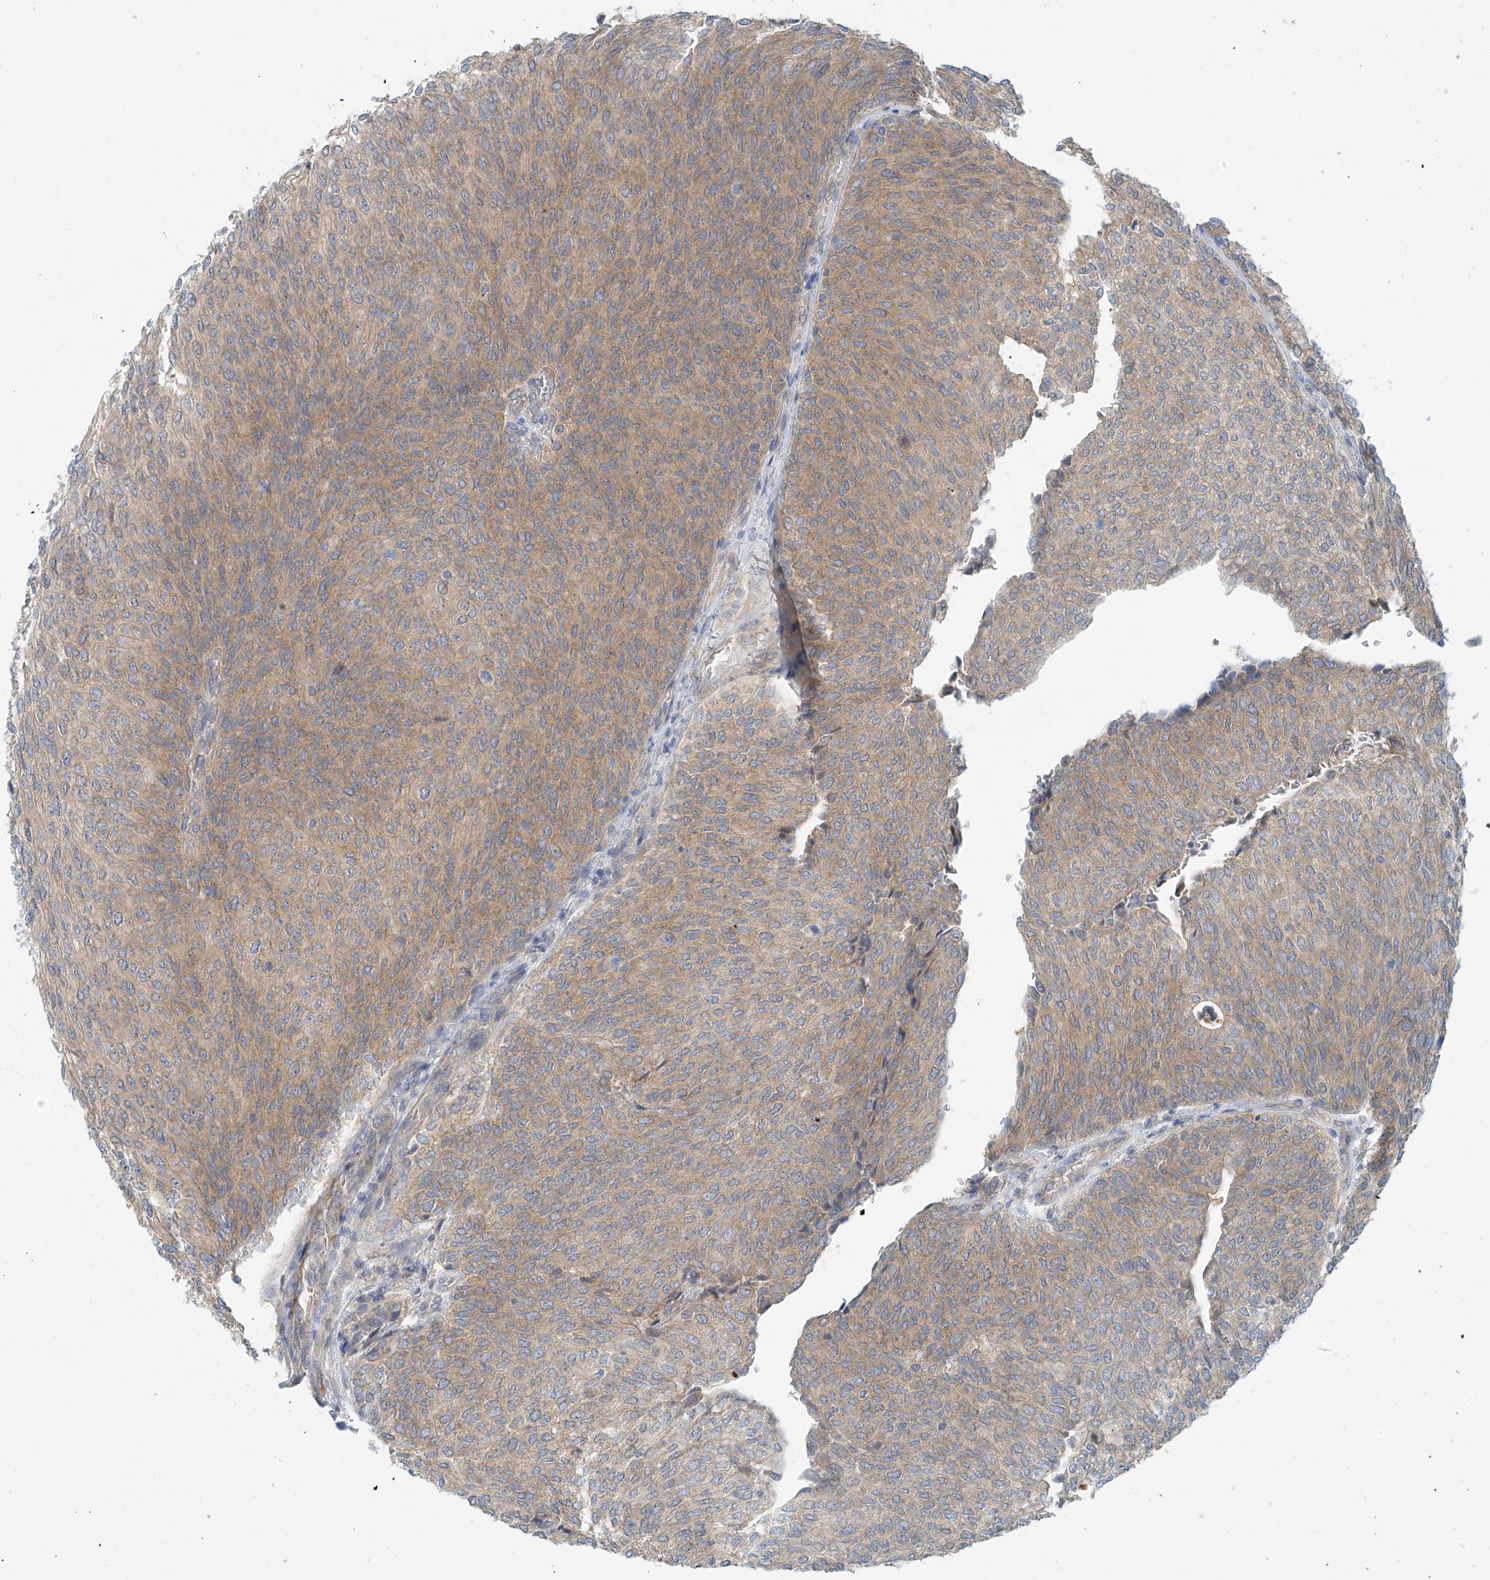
{"staining": {"intensity": "moderate", "quantity": ">75%", "location": "cytoplasmic/membranous"}, "tissue": "urothelial cancer", "cell_type": "Tumor cells", "image_type": "cancer", "snomed": [{"axis": "morphology", "description": "Urothelial carcinoma, Low grade"}, {"axis": "topography", "description": "Urinary bladder"}], "caption": "Protein staining of urothelial carcinoma (low-grade) tissue displays moderate cytoplasmic/membranous expression in about >75% of tumor cells. The protein of interest is shown in brown color, while the nuclei are stained blue.", "gene": "LYRM9", "patient": {"sex": "female", "age": 79}}